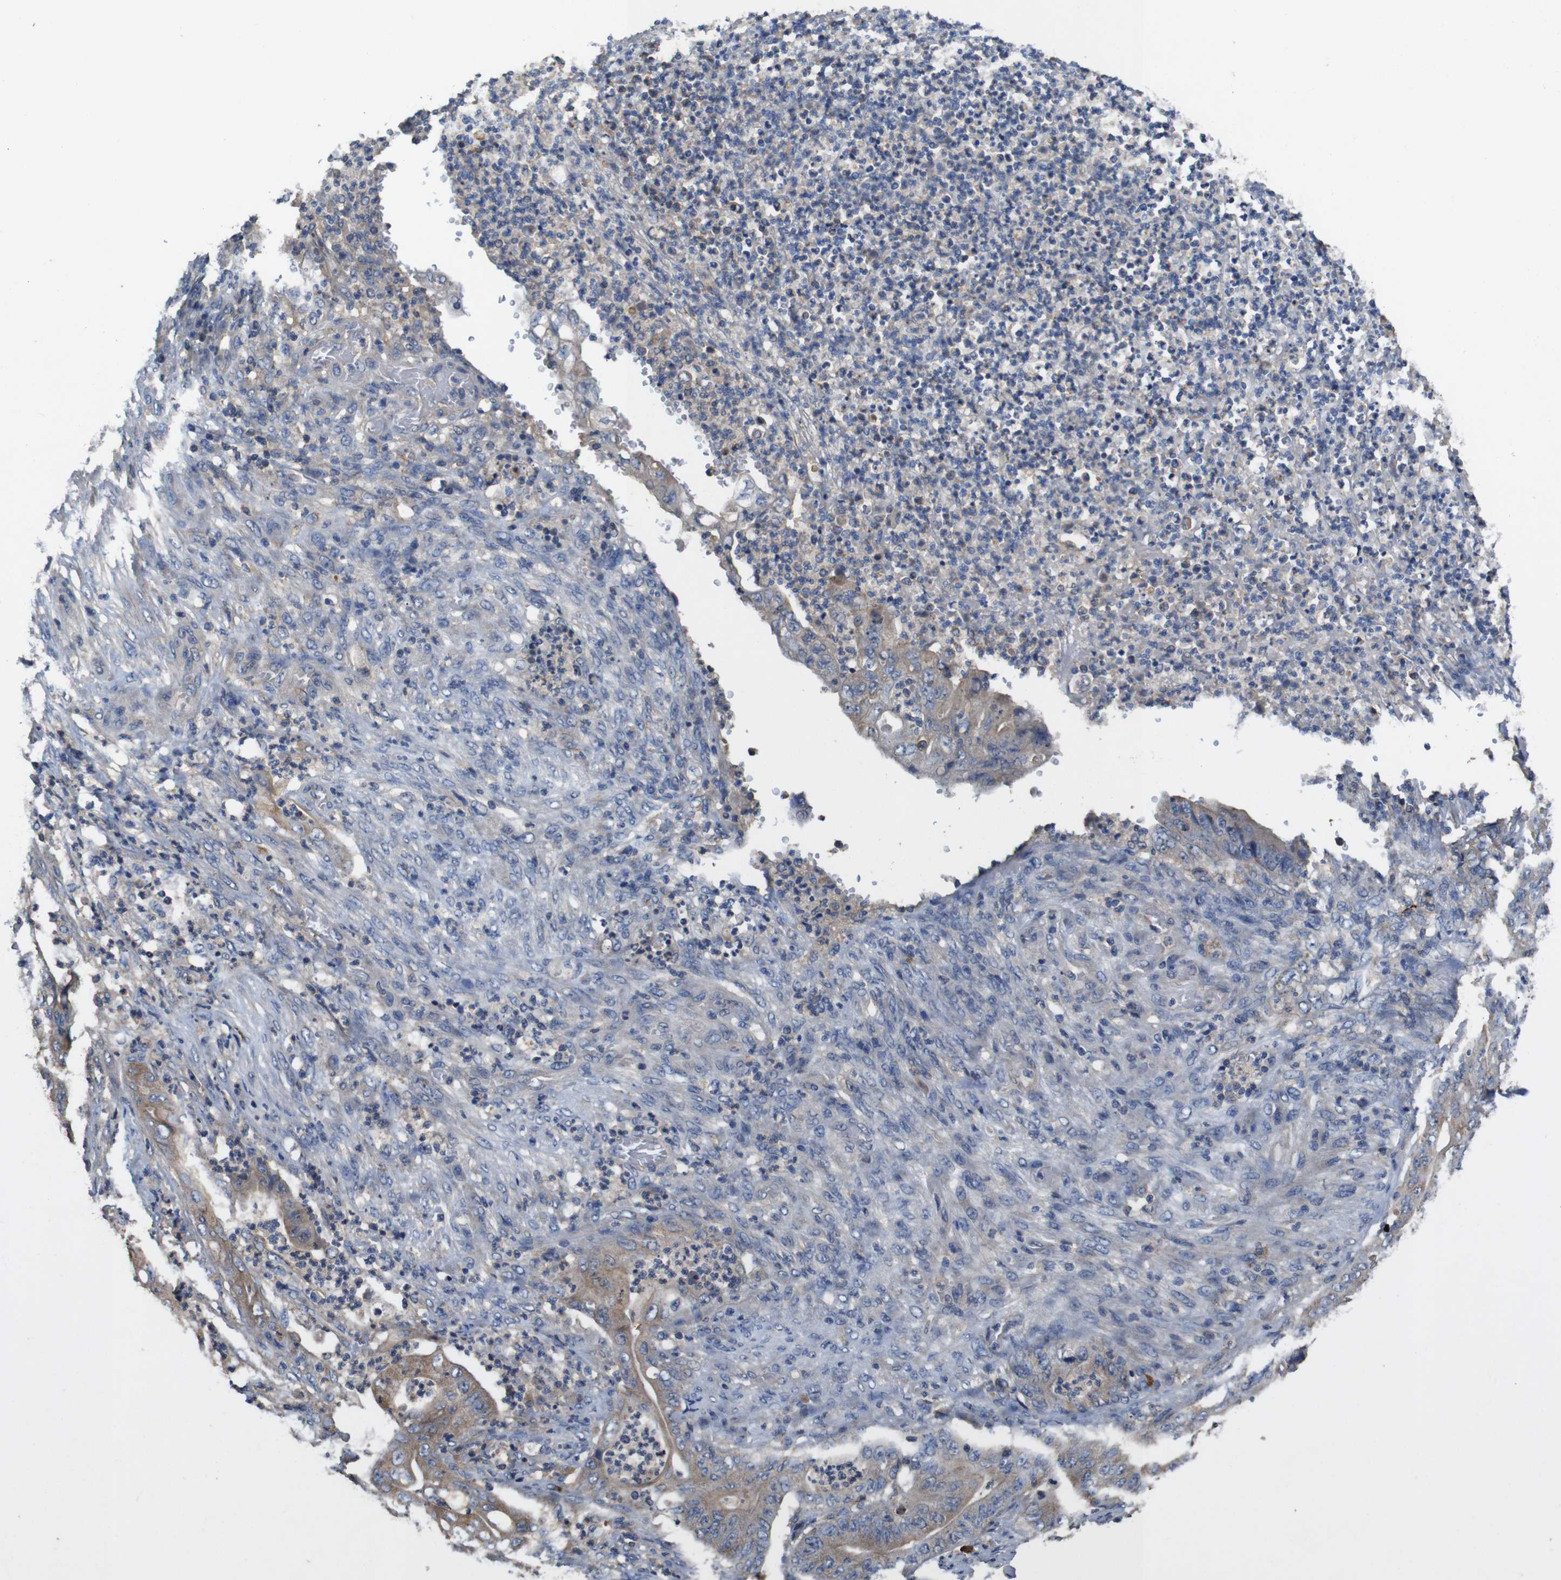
{"staining": {"intensity": "weak", "quantity": "25%-75%", "location": "cytoplasmic/membranous"}, "tissue": "stomach cancer", "cell_type": "Tumor cells", "image_type": "cancer", "snomed": [{"axis": "morphology", "description": "Adenocarcinoma, NOS"}, {"axis": "topography", "description": "Stomach"}], "caption": "There is low levels of weak cytoplasmic/membranous expression in tumor cells of stomach cancer (adenocarcinoma), as demonstrated by immunohistochemical staining (brown color).", "gene": "GLIPR1", "patient": {"sex": "female", "age": 73}}